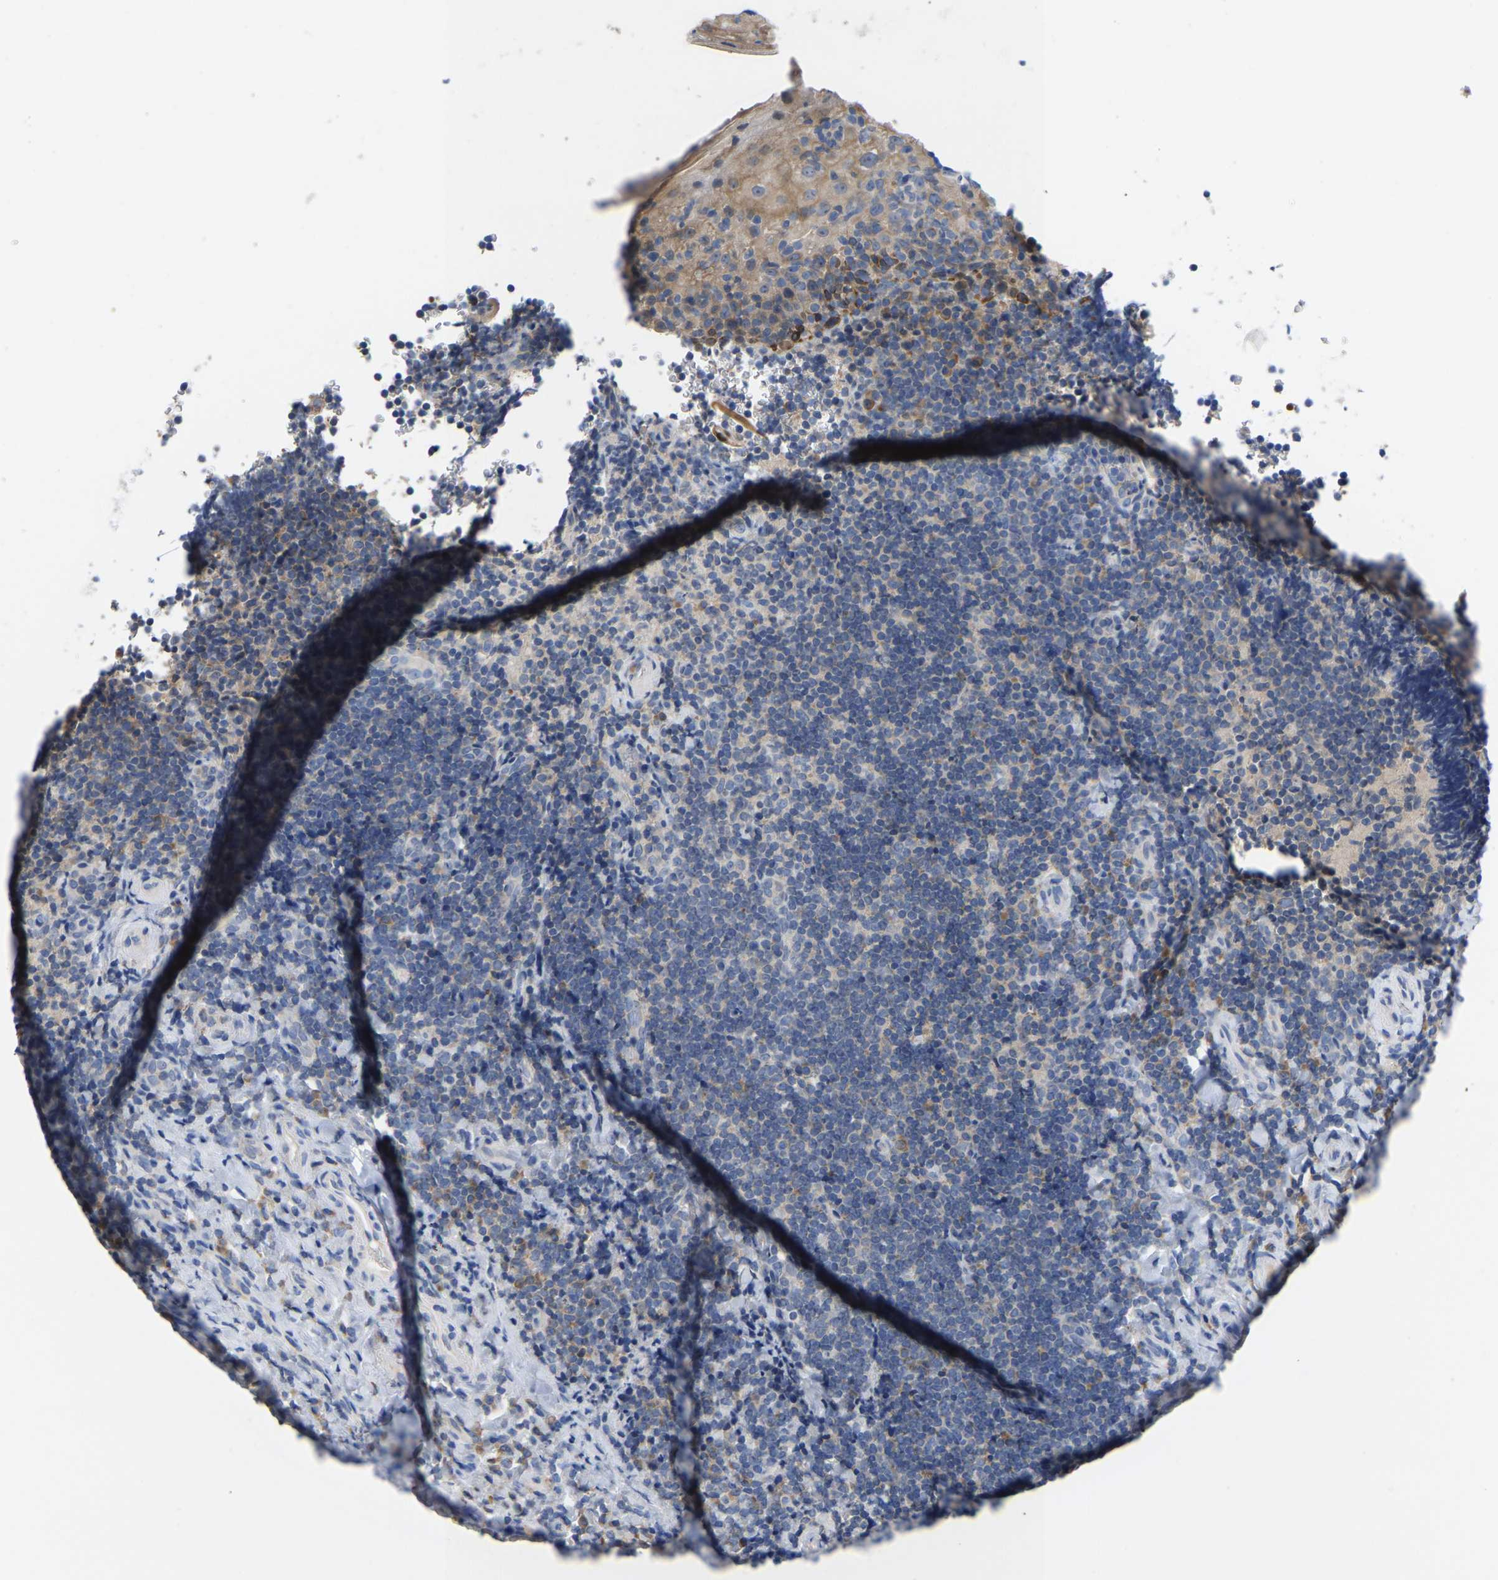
{"staining": {"intensity": "moderate", "quantity": "25%-75%", "location": "cytoplasmic/membranous"}, "tissue": "tonsil", "cell_type": "Germinal center cells", "image_type": "normal", "snomed": [{"axis": "morphology", "description": "Normal tissue, NOS"}, {"axis": "topography", "description": "Tonsil"}], "caption": "This histopathology image shows IHC staining of unremarkable tonsil, with medium moderate cytoplasmic/membranous expression in about 25%-75% of germinal center cells.", "gene": "ABCA10", "patient": {"sex": "male", "age": 37}}